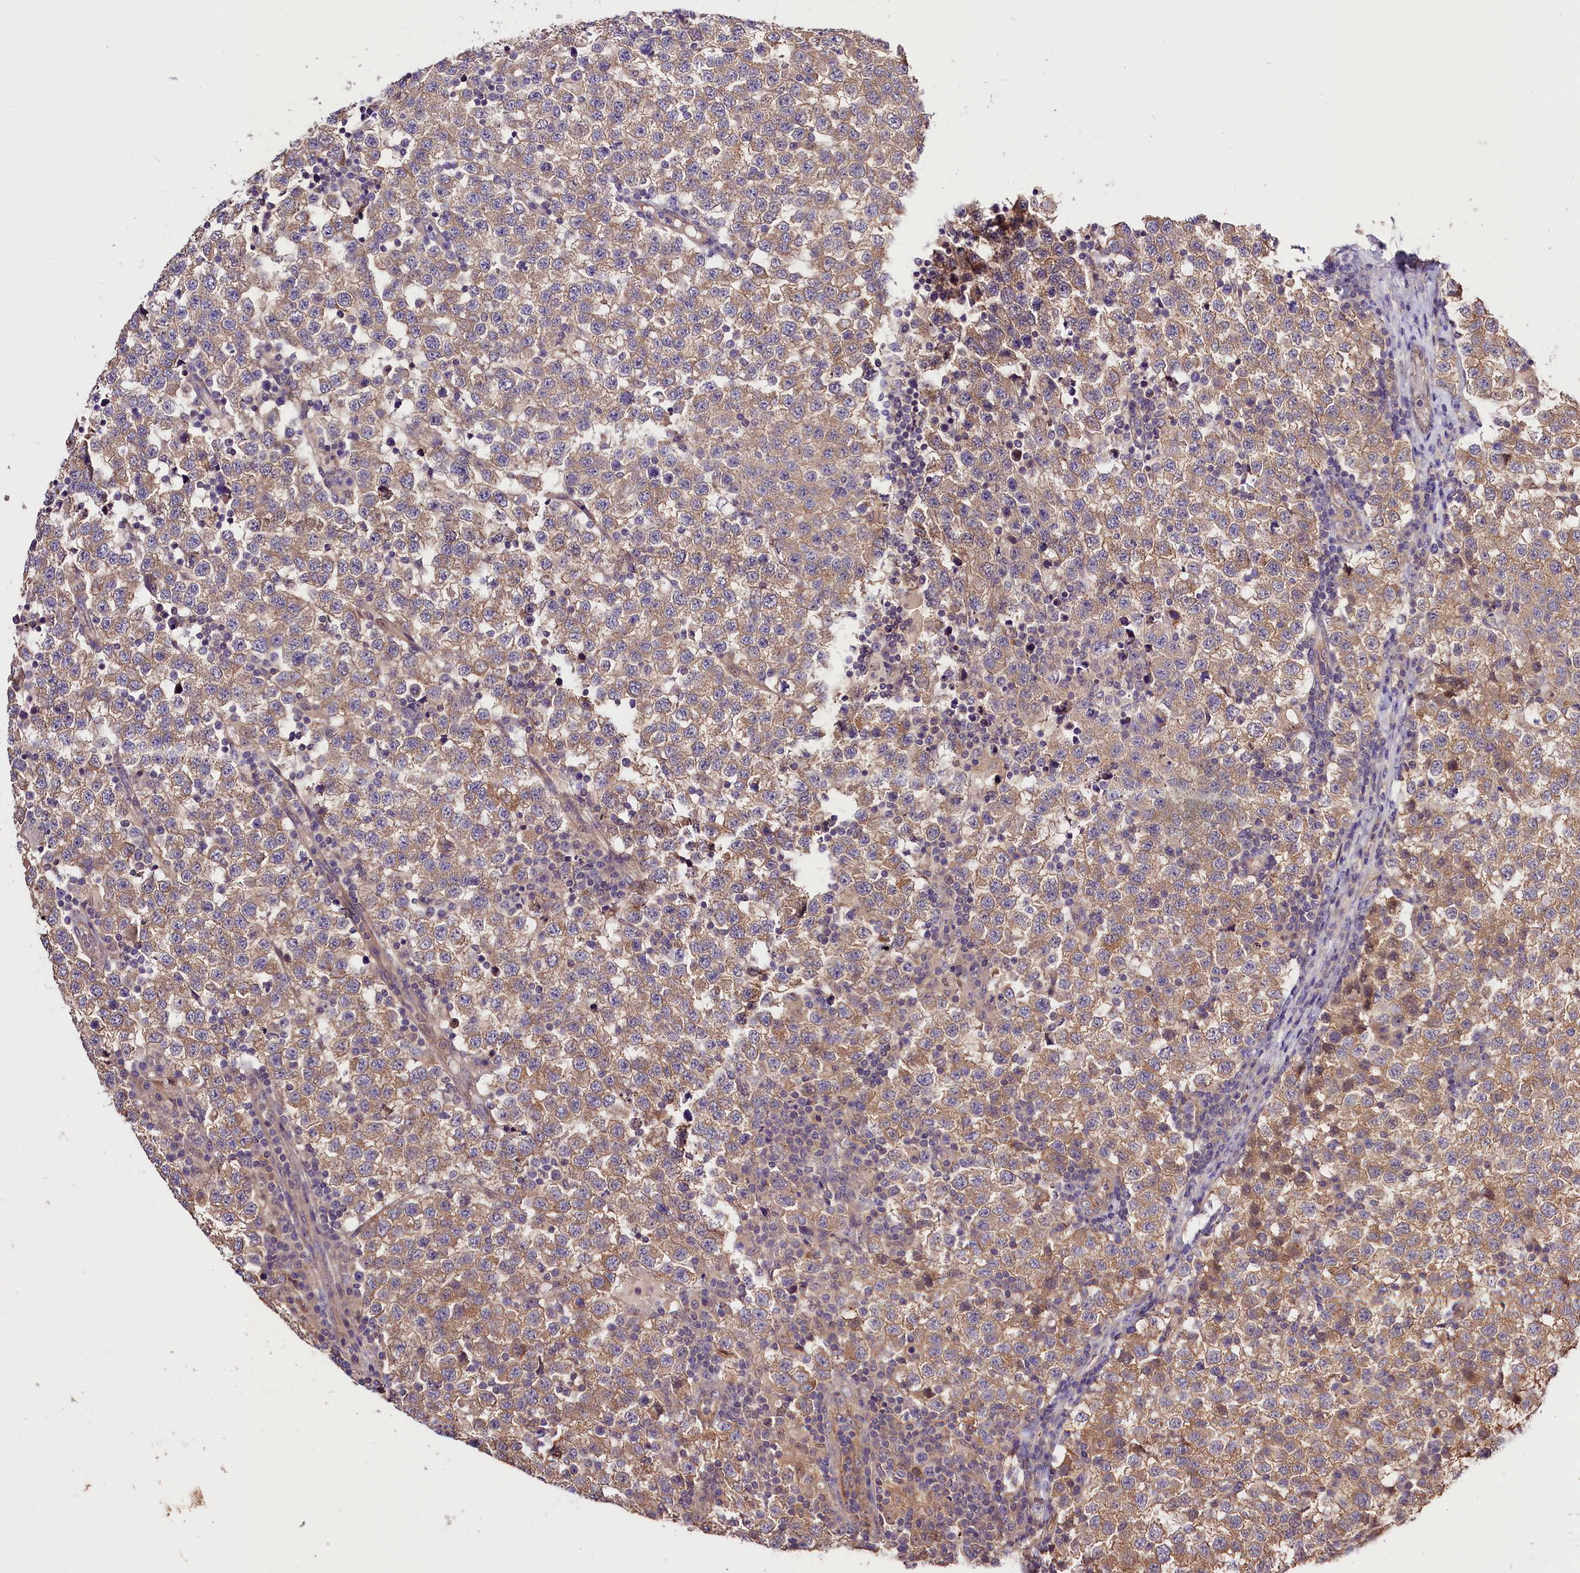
{"staining": {"intensity": "moderate", "quantity": ">75%", "location": "cytoplasmic/membranous"}, "tissue": "testis cancer", "cell_type": "Tumor cells", "image_type": "cancer", "snomed": [{"axis": "morphology", "description": "Seminoma, NOS"}, {"axis": "topography", "description": "Testis"}], "caption": "Moderate cytoplasmic/membranous protein expression is identified in approximately >75% of tumor cells in testis seminoma.", "gene": "CES3", "patient": {"sex": "male", "age": 34}}